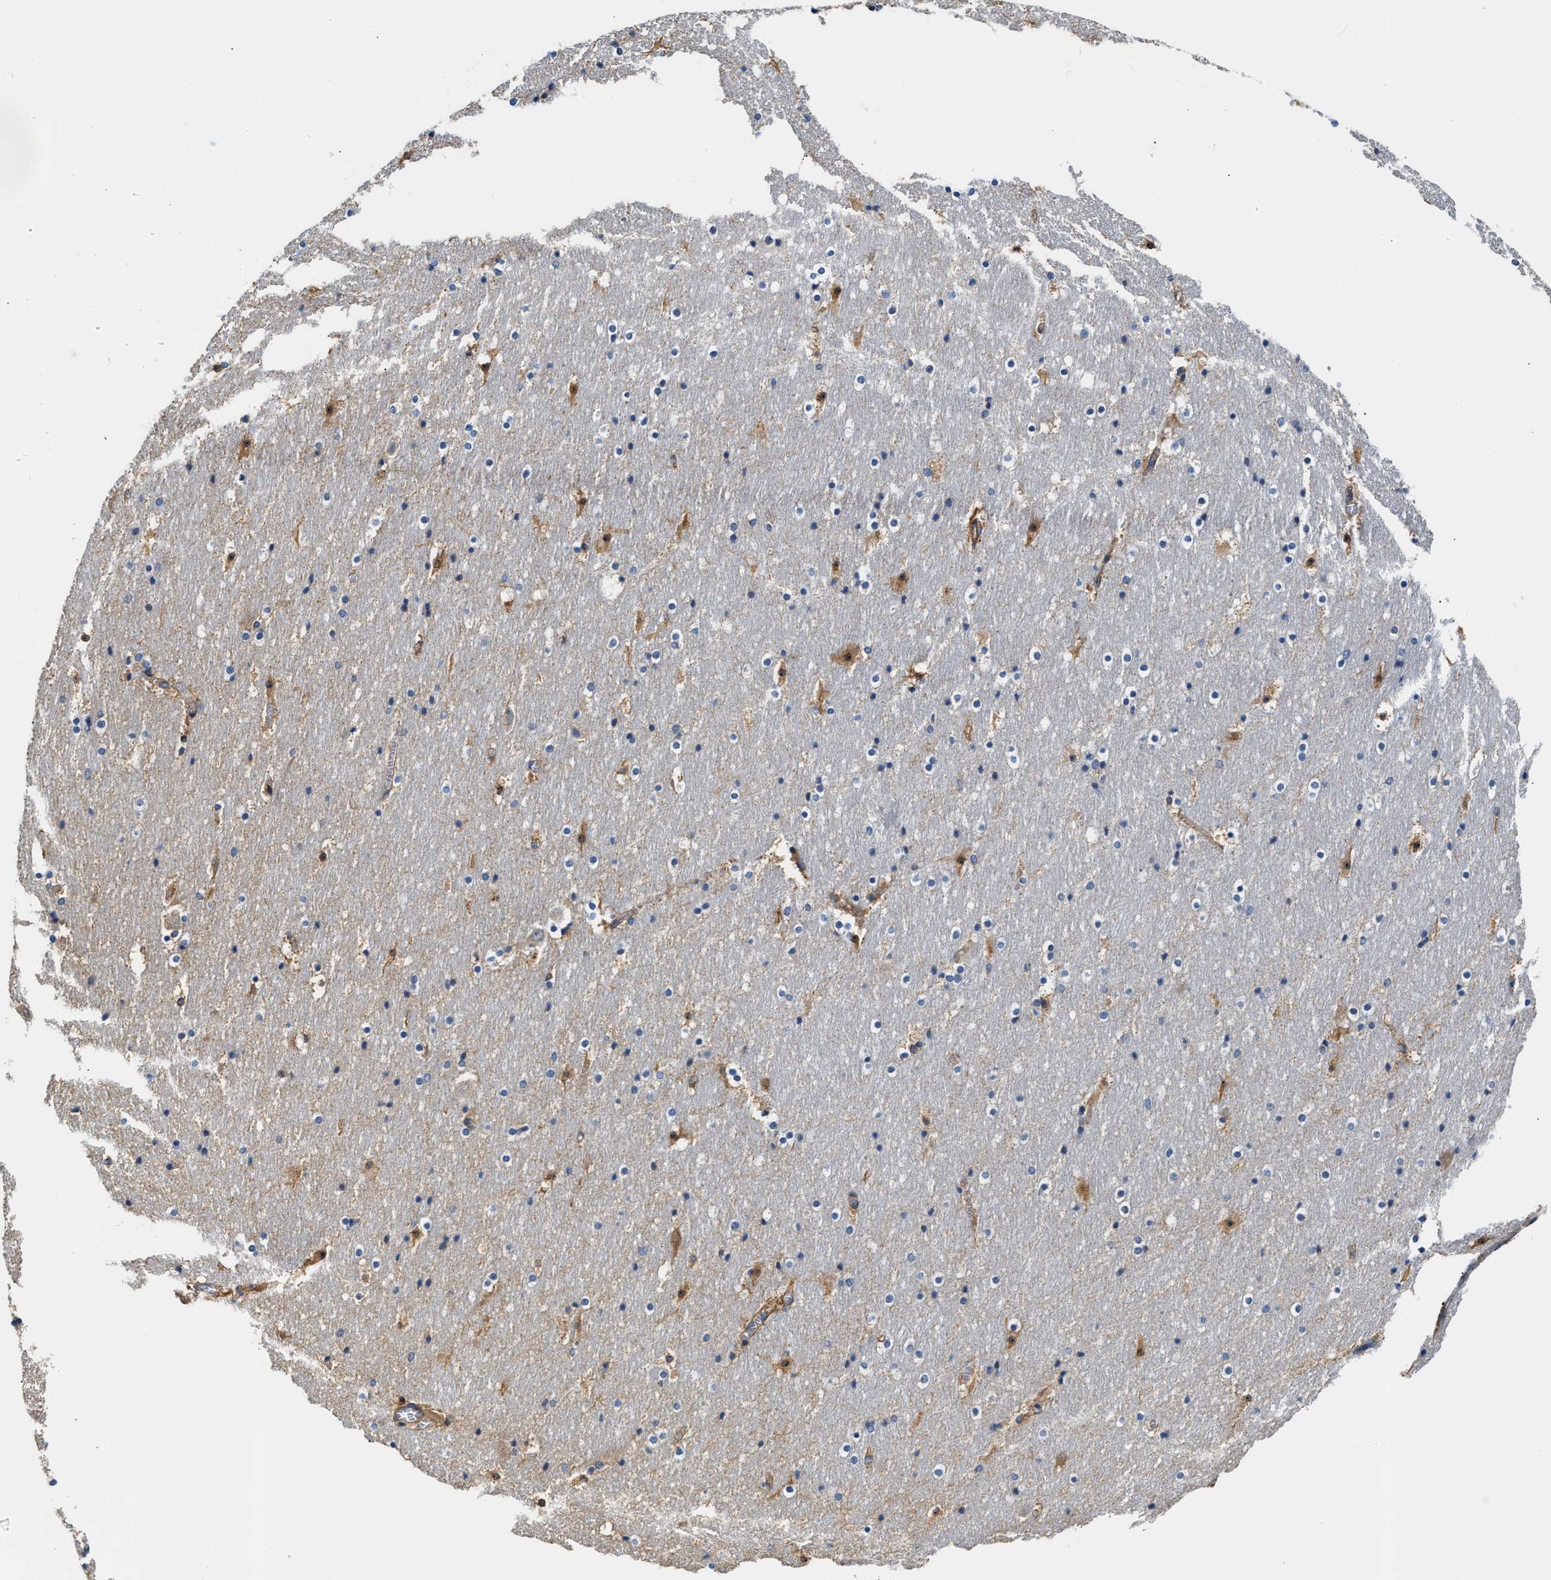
{"staining": {"intensity": "moderate", "quantity": "<25%", "location": "cytoplasmic/membranous"}, "tissue": "hippocampus", "cell_type": "Glial cells", "image_type": "normal", "snomed": [{"axis": "morphology", "description": "Normal tissue, NOS"}, {"axis": "topography", "description": "Hippocampus"}], "caption": "A brown stain labels moderate cytoplasmic/membranous expression of a protein in glial cells of unremarkable human hippocampus. The staining was performed using DAB, with brown indicating positive protein expression. Nuclei are stained blue with hematoxylin.", "gene": "TEX2", "patient": {"sex": "male", "age": 45}}